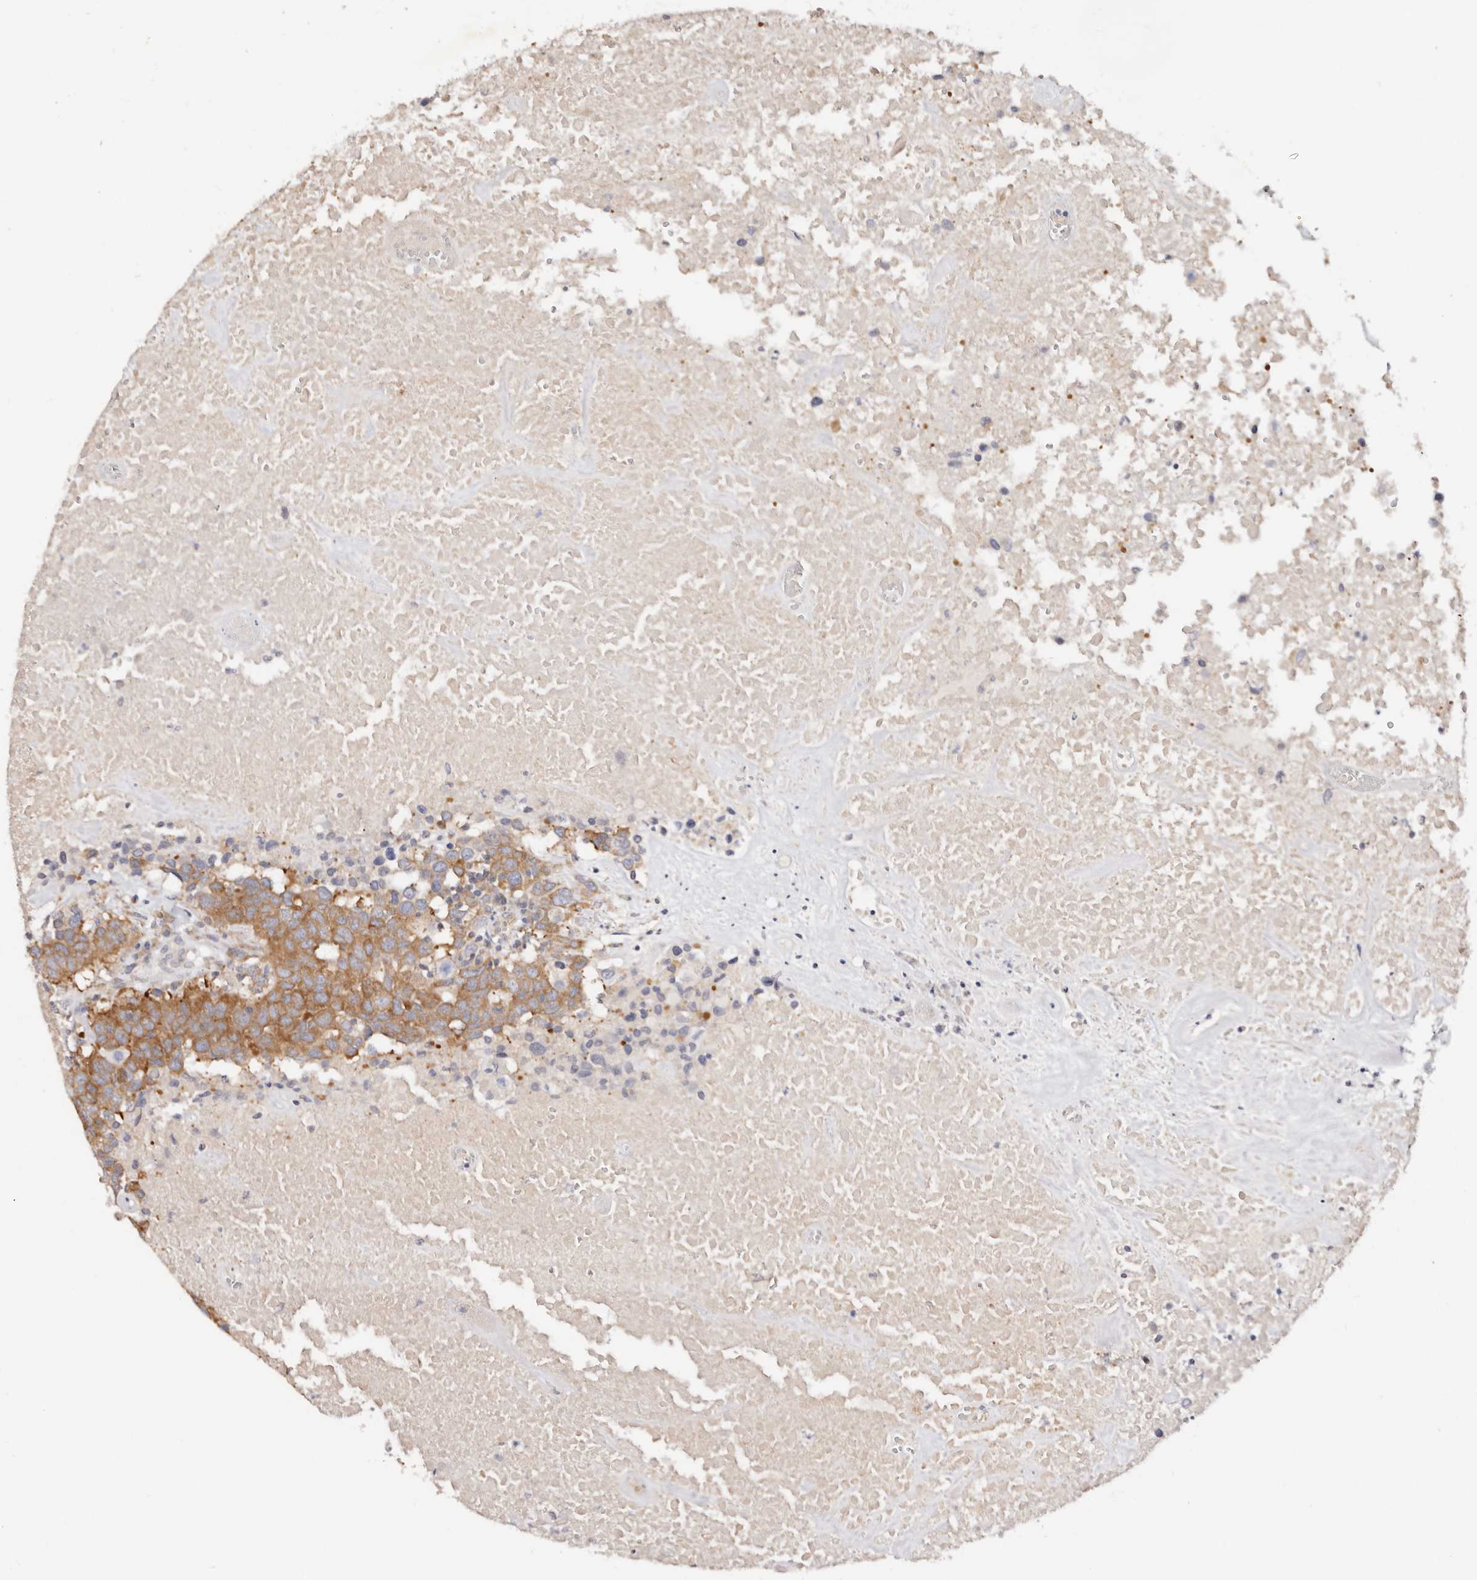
{"staining": {"intensity": "moderate", "quantity": ">75%", "location": "cytoplasmic/membranous"}, "tissue": "head and neck cancer", "cell_type": "Tumor cells", "image_type": "cancer", "snomed": [{"axis": "morphology", "description": "Squamous cell carcinoma, NOS"}, {"axis": "topography", "description": "Head-Neck"}], "caption": "Protein expression analysis of human head and neck squamous cell carcinoma reveals moderate cytoplasmic/membranous expression in about >75% of tumor cells.", "gene": "GNA13", "patient": {"sex": "male", "age": 66}}